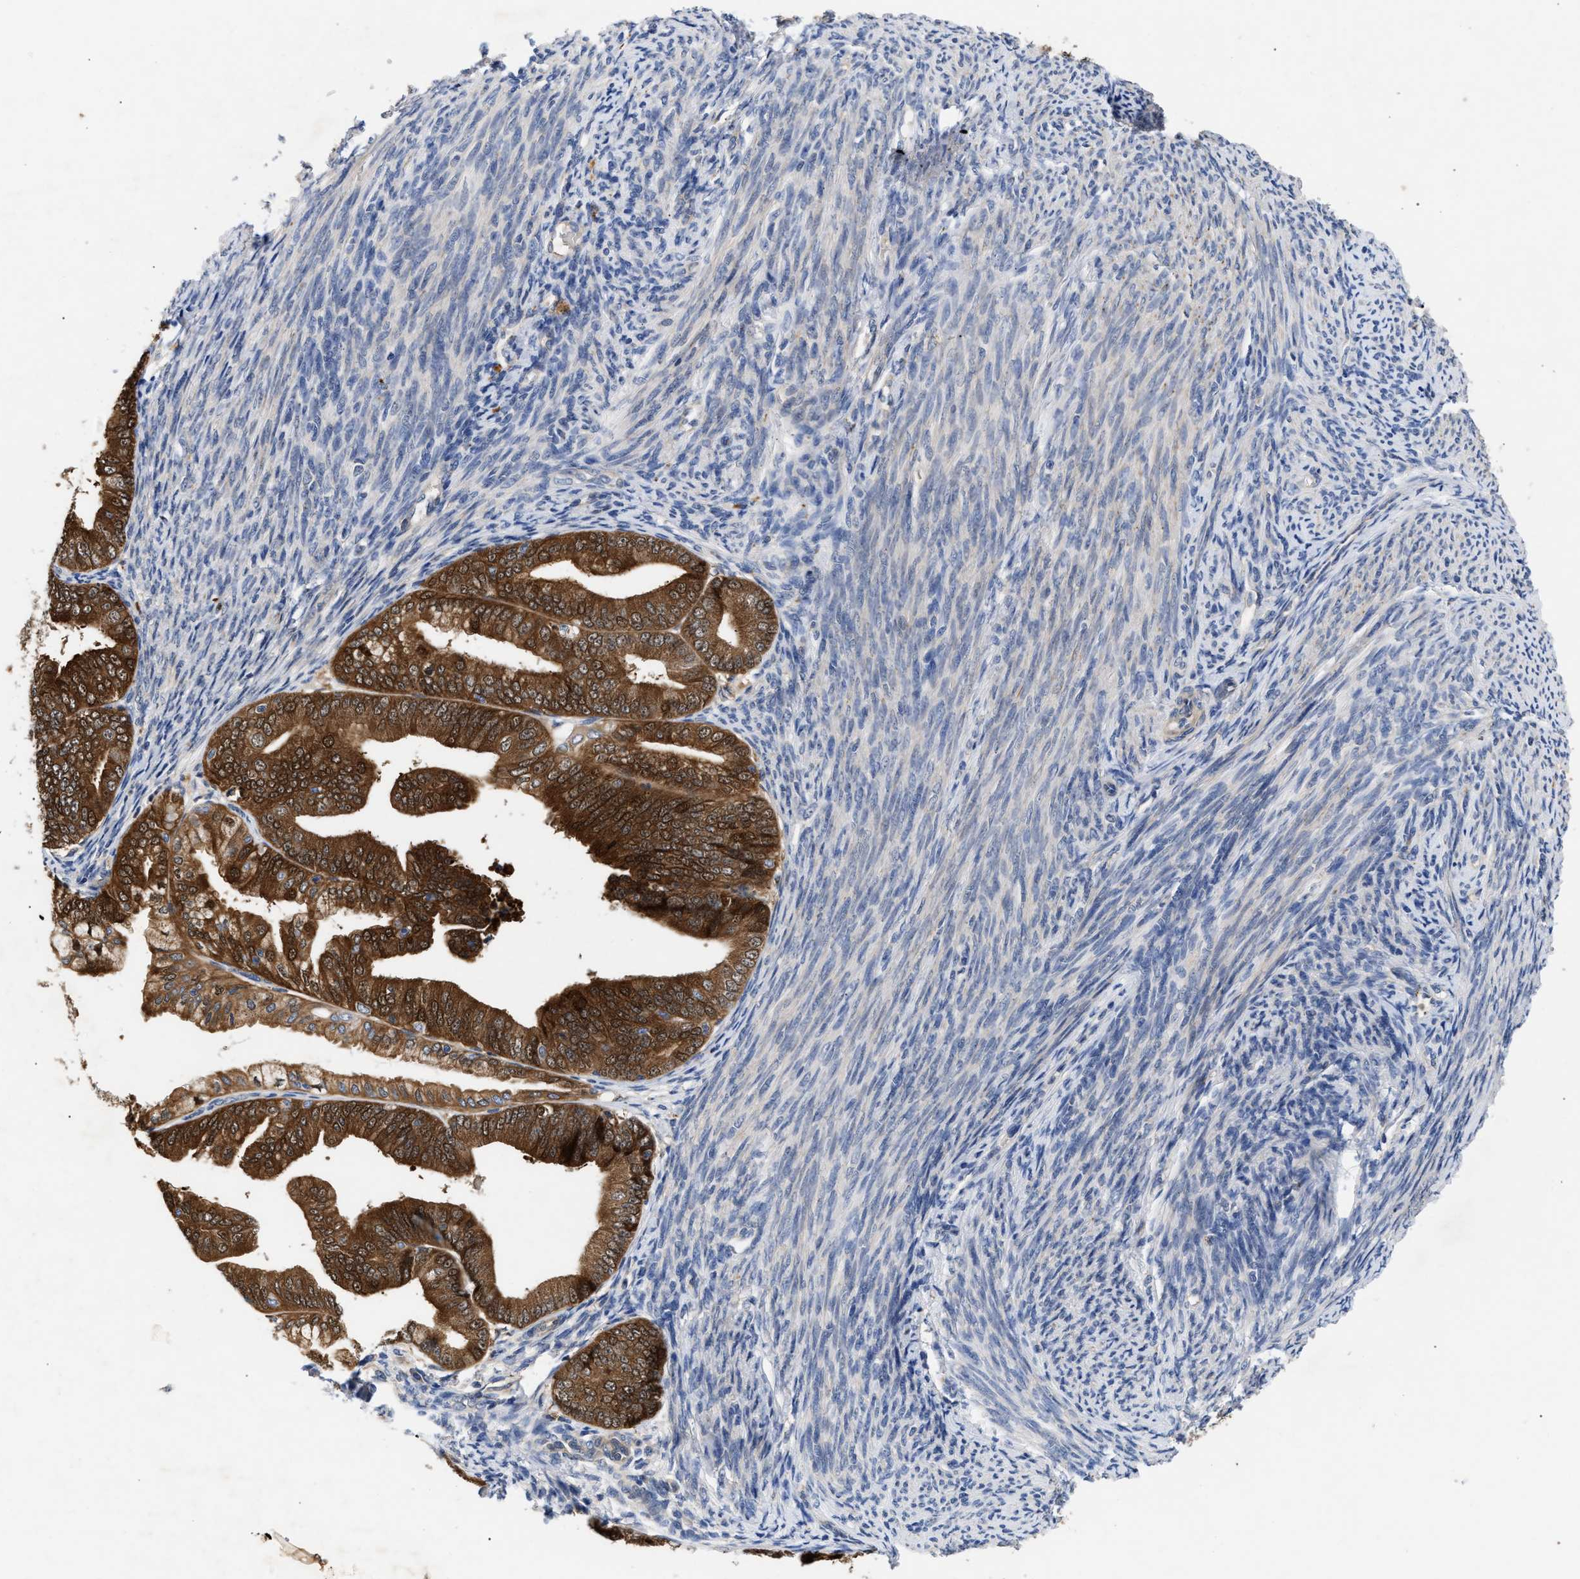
{"staining": {"intensity": "strong", "quantity": ">75%", "location": "cytoplasmic/membranous,nuclear"}, "tissue": "endometrial cancer", "cell_type": "Tumor cells", "image_type": "cancer", "snomed": [{"axis": "morphology", "description": "Adenocarcinoma, NOS"}, {"axis": "topography", "description": "Endometrium"}], "caption": "Adenocarcinoma (endometrial) stained with immunohistochemistry exhibits strong cytoplasmic/membranous and nuclear staining in about >75% of tumor cells. The staining is performed using DAB (3,3'-diaminobenzidine) brown chromogen to label protein expression. The nuclei are counter-stained blue using hematoxylin.", "gene": "CCDC146", "patient": {"sex": "female", "age": 63}}